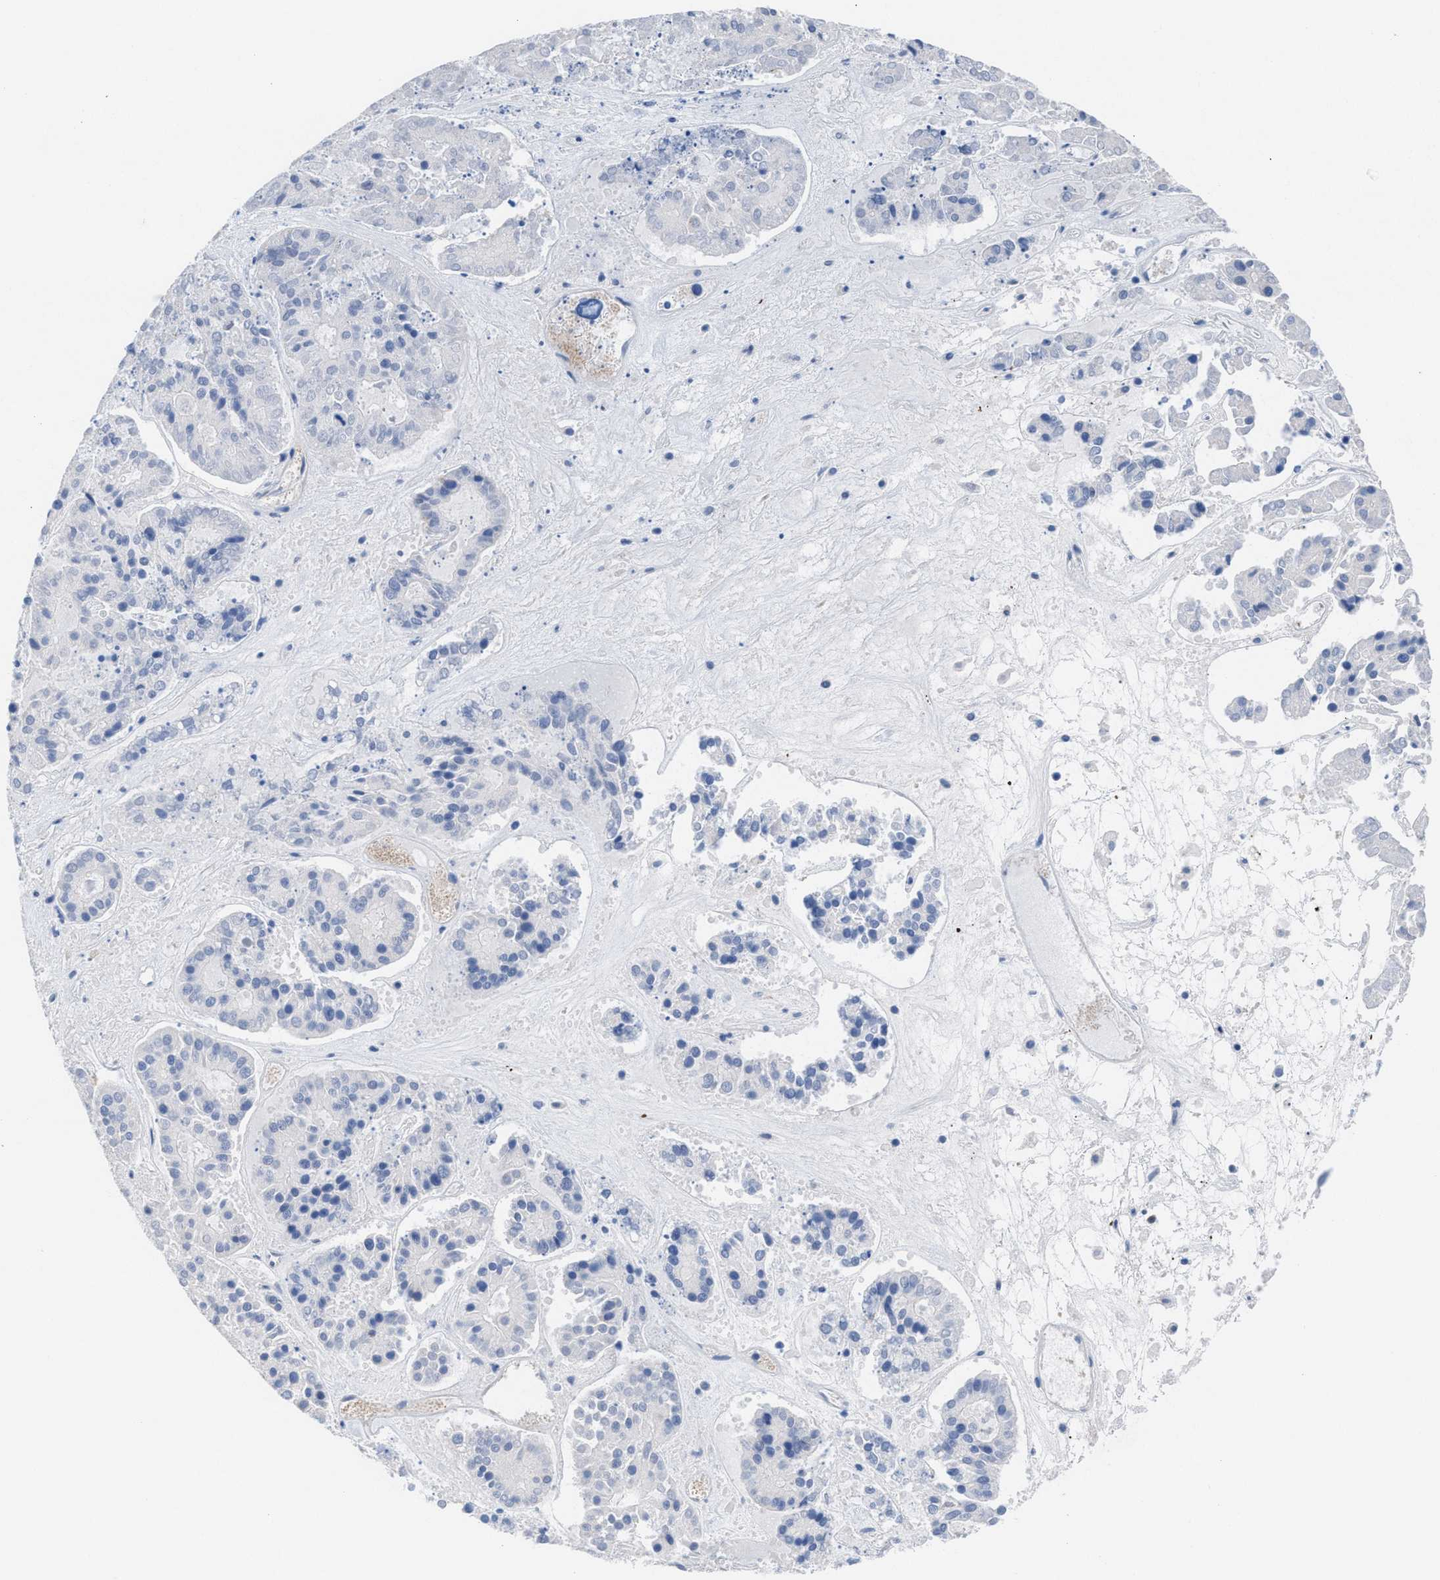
{"staining": {"intensity": "negative", "quantity": "none", "location": "none"}, "tissue": "pancreatic cancer", "cell_type": "Tumor cells", "image_type": "cancer", "snomed": [{"axis": "morphology", "description": "Adenocarcinoma, NOS"}, {"axis": "topography", "description": "Pancreas"}], "caption": "Immunohistochemistry (IHC) of pancreatic cancer (adenocarcinoma) displays no expression in tumor cells.", "gene": "SLC47A1", "patient": {"sex": "male", "age": 50}}